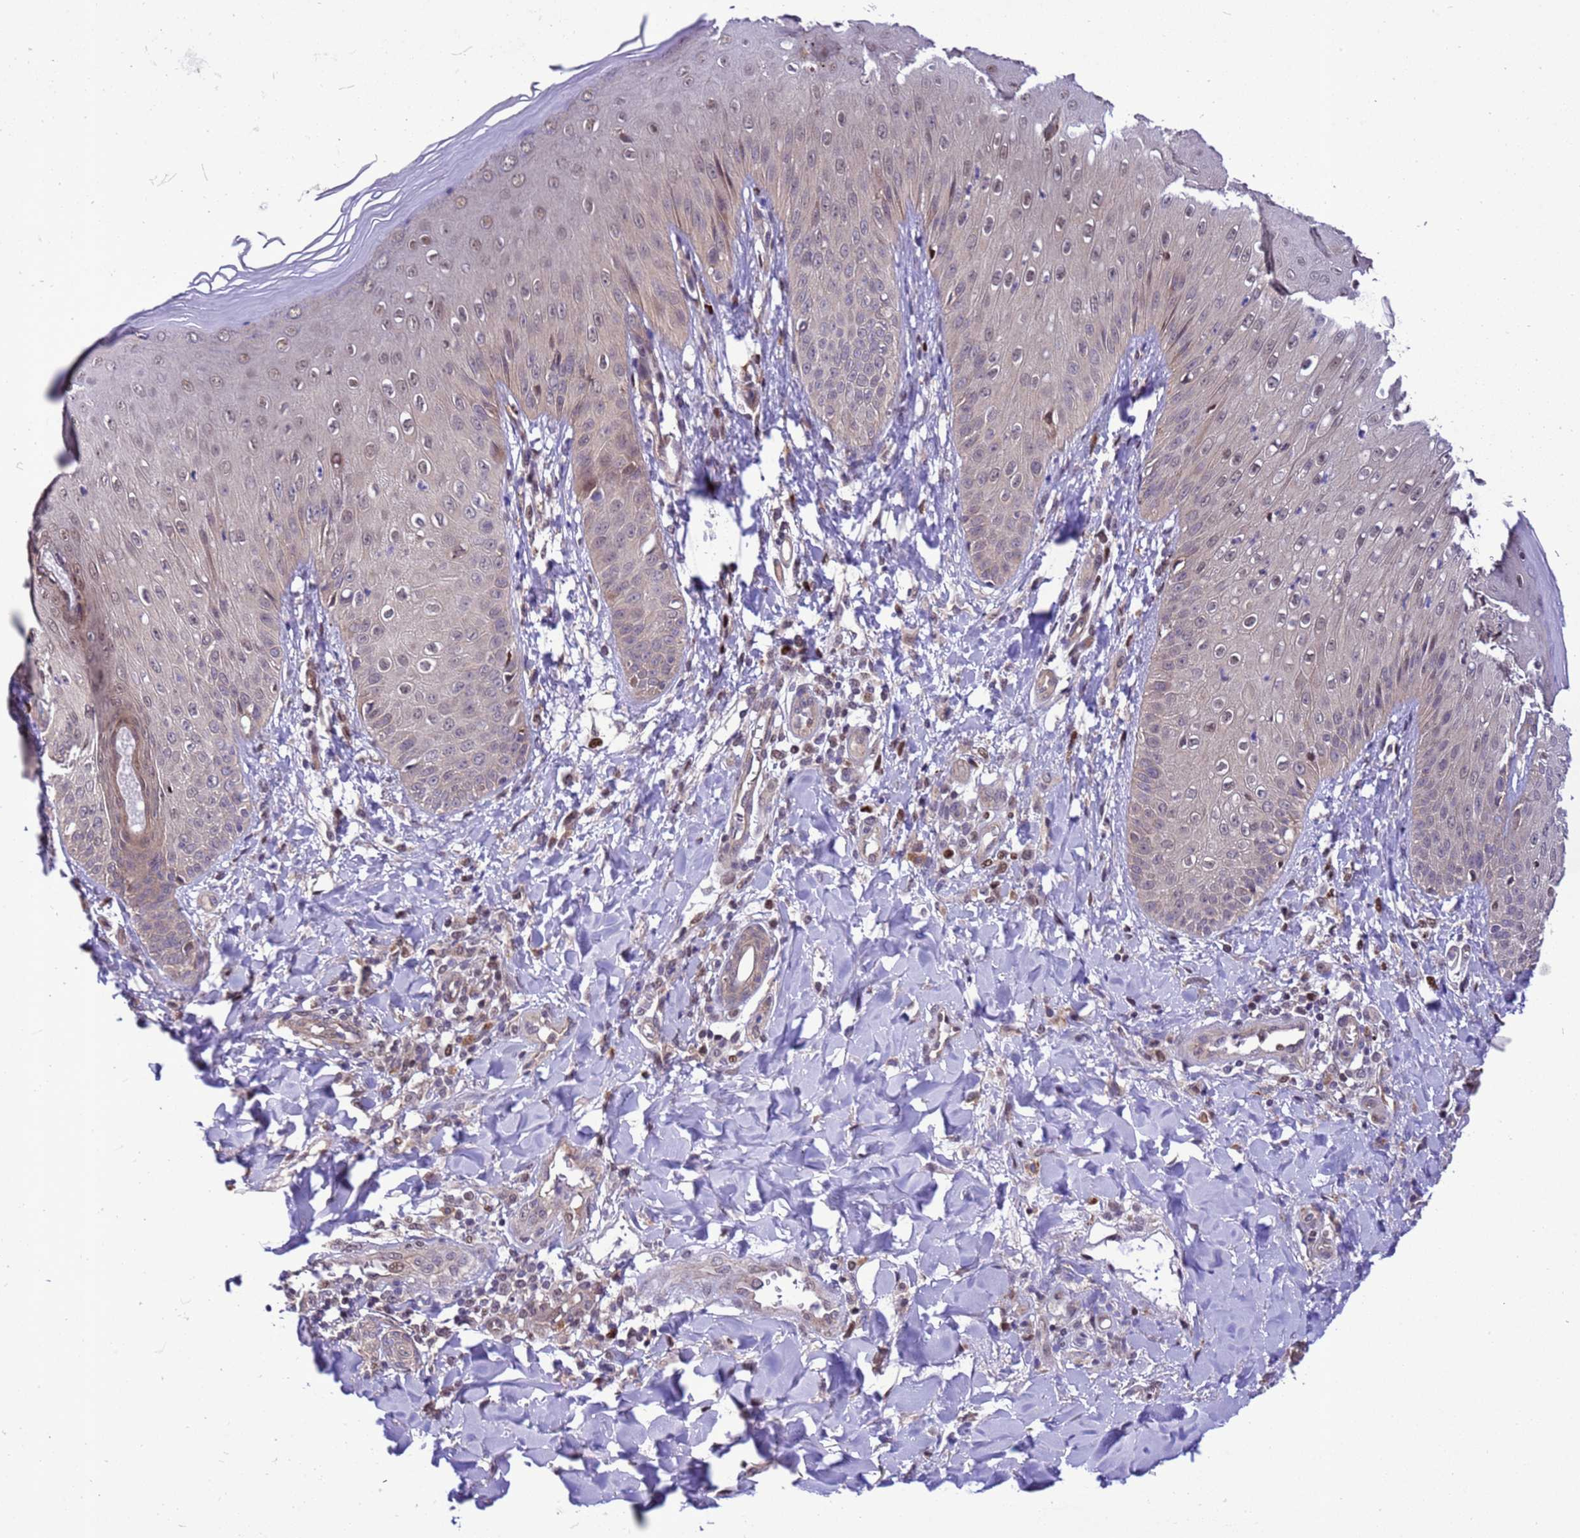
{"staining": {"intensity": "moderate", "quantity": "<25%", "location": "nuclear"}, "tissue": "skin", "cell_type": "Epidermal cells", "image_type": "normal", "snomed": [{"axis": "morphology", "description": "Normal tissue, NOS"}, {"axis": "morphology", "description": "Inflammation, NOS"}, {"axis": "topography", "description": "Soft tissue"}, {"axis": "topography", "description": "Anal"}], "caption": "Immunohistochemical staining of normal human skin demonstrates <25% levels of moderate nuclear protein expression in about <25% of epidermal cells. The staining is performed using DAB (3,3'-diaminobenzidine) brown chromogen to label protein expression. The nuclei are counter-stained blue using hematoxylin.", "gene": "RASD1", "patient": {"sex": "female", "age": 15}}